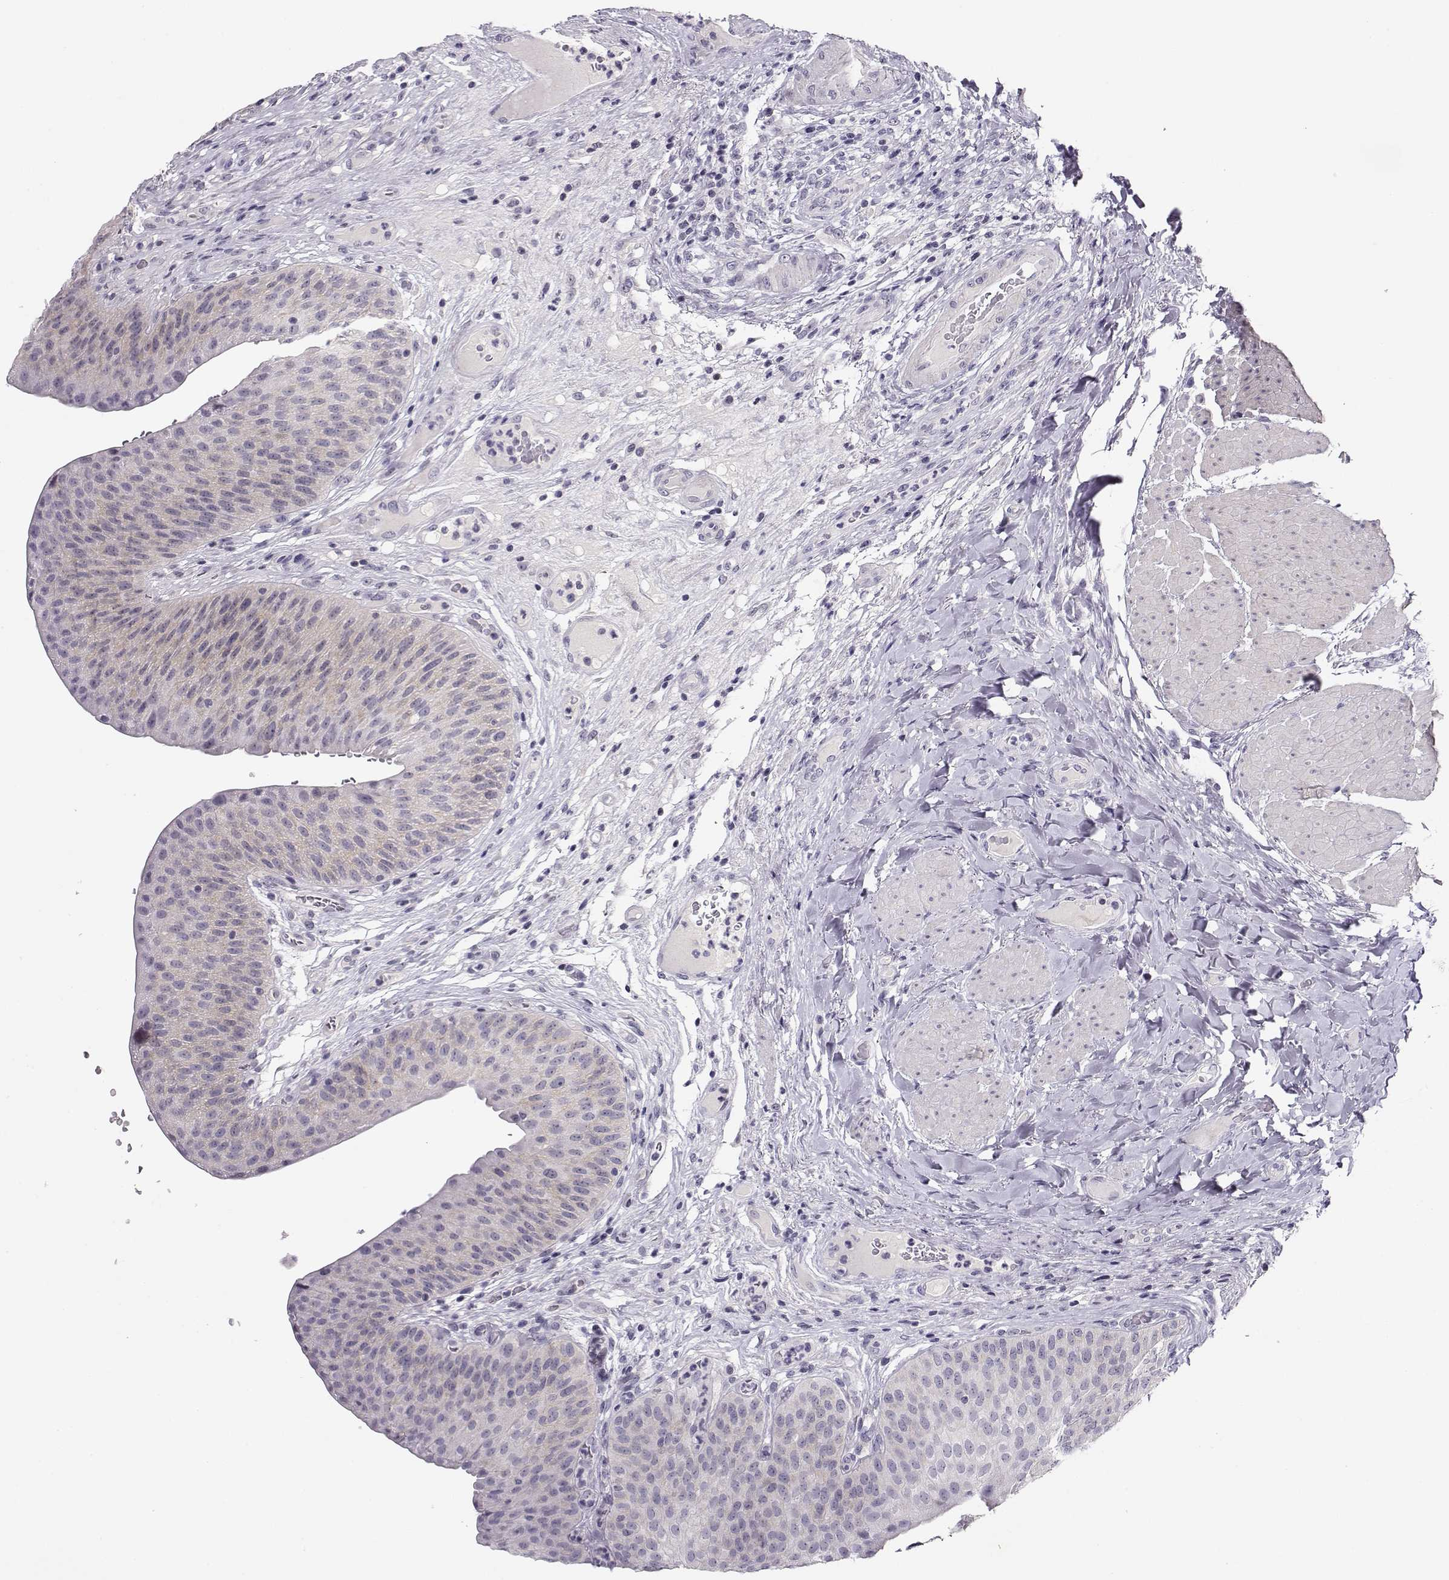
{"staining": {"intensity": "weak", "quantity": "25%-75%", "location": "cytoplasmic/membranous"}, "tissue": "urinary bladder", "cell_type": "Urothelial cells", "image_type": "normal", "snomed": [{"axis": "morphology", "description": "Normal tissue, NOS"}, {"axis": "topography", "description": "Urinary bladder"}], "caption": "Protein staining by IHC reveals weak cytoplasmic/membranous expression in about 25%-75% of urothelial cells in normal urinary bladder. (DAB = brown stain, brightfield microscopy at high magnification).", "gene": "CRX", "patient": {"sex": "male", "age": 66}}